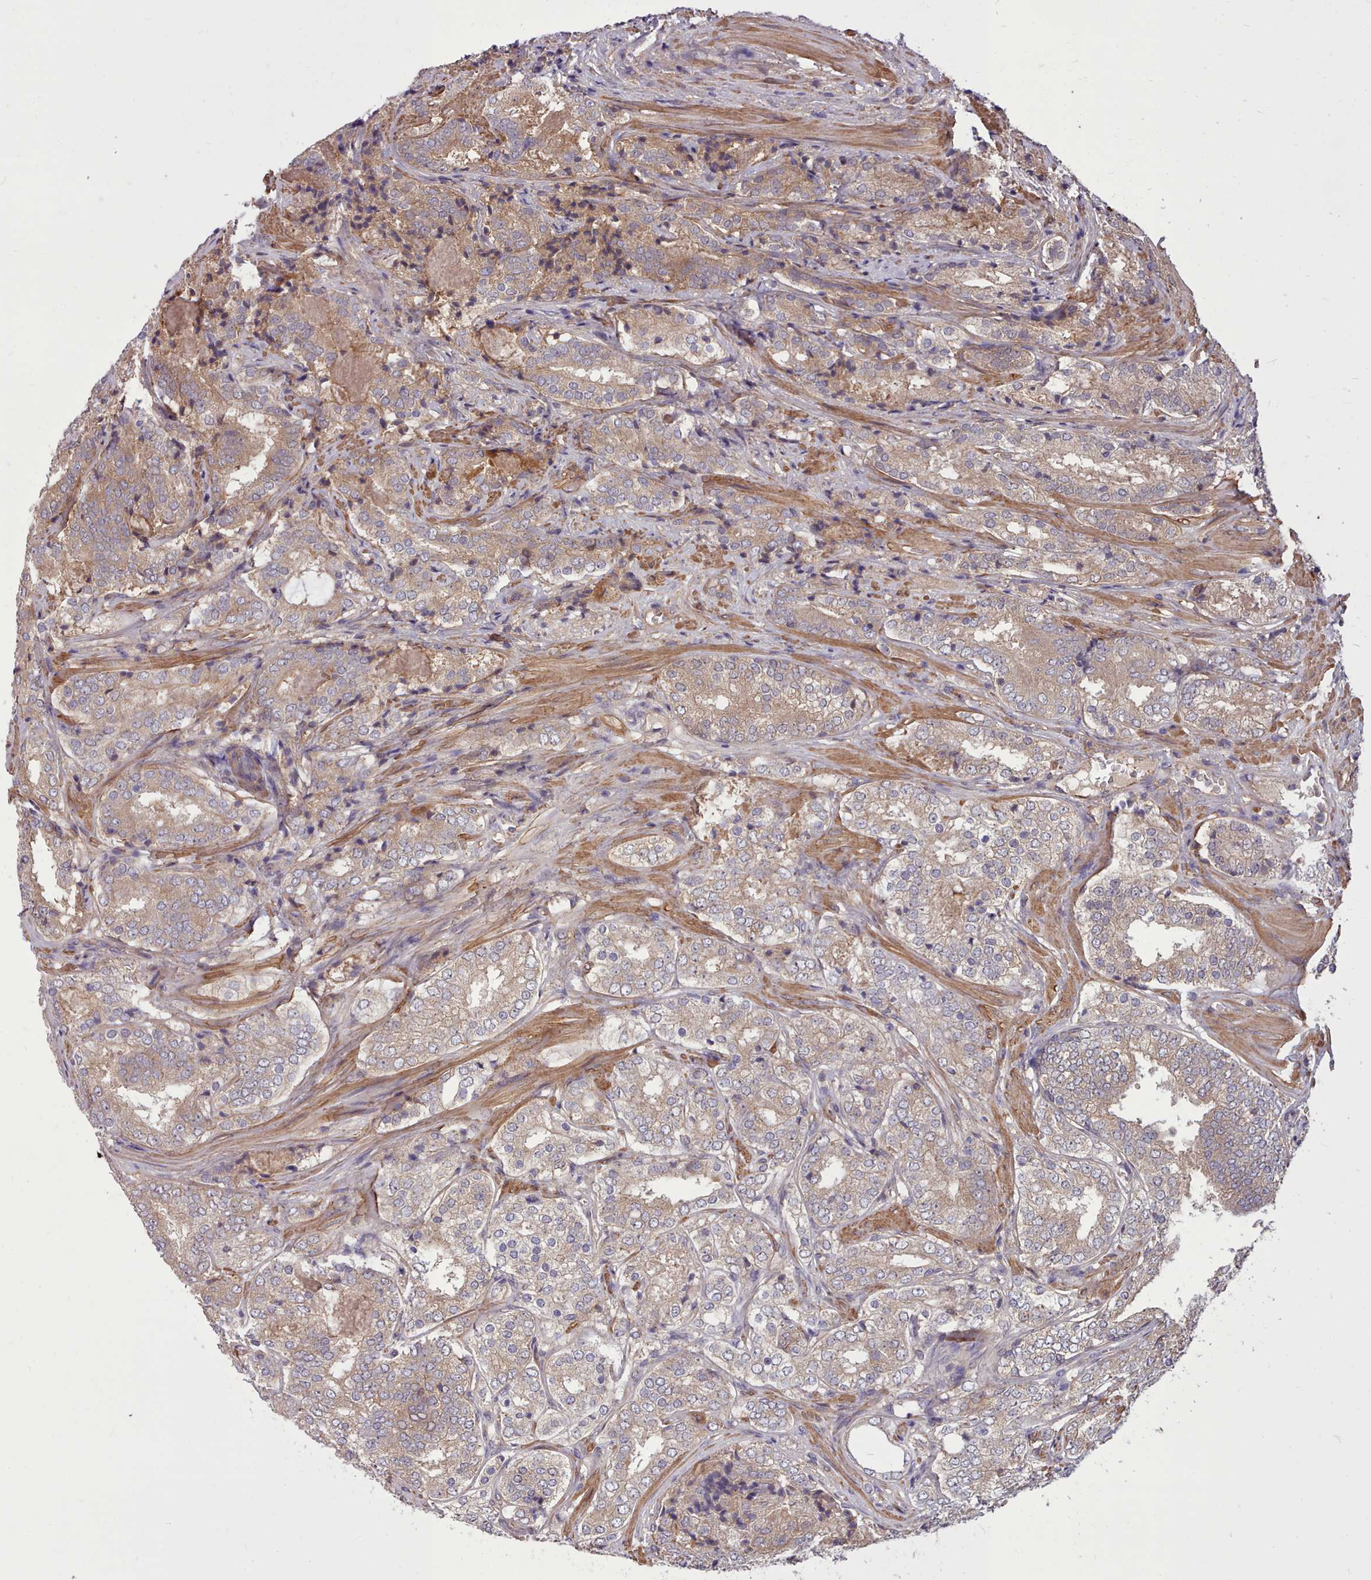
{"staining": {"intensity": "moderate", "quantity": ">75%", "location": "cytoplasmic/membranous"}, "tissue": "prostate cancer", "cell_type": "Tumor cells", "image_type": "cancer", "snomed": [{"axis": "morphology", "description": "Adenocarcinoma, High grade"}, {"axis": "topography", "description": "Prostate"}], "caption": "Prostate cancer (adenocarcinoma (high-grade)) was stained to show a protein in brown. There is medium levels of moderate cytoplasmic/membranous positivity in approximately >75% of tumor cells. Using DAB (brown) and hematoxylin (blue) stains, captured at high magnification using brightfield microscopy.", "gene": "STUB1", "patient": {"sex": "male", "age": 63}}